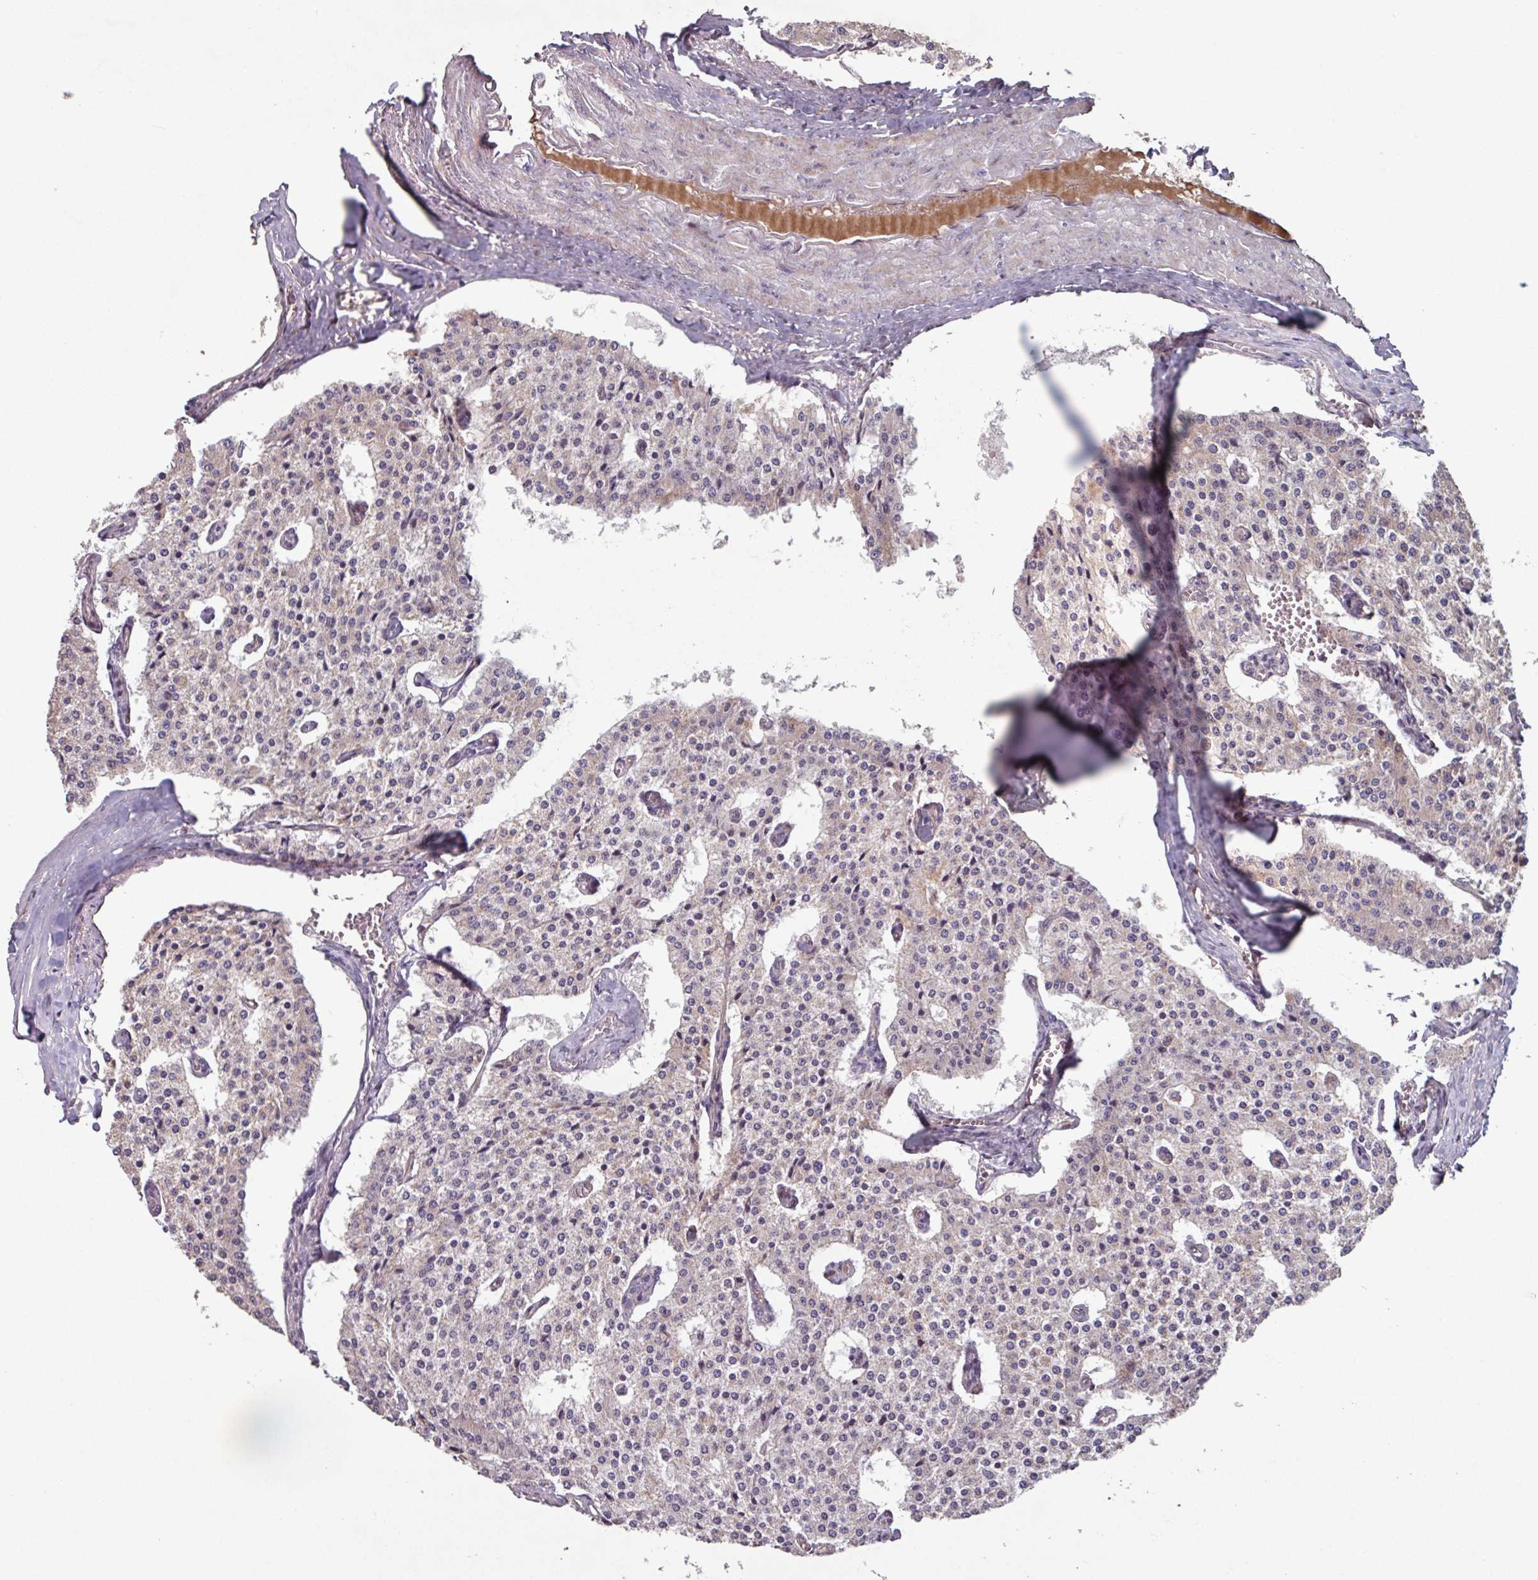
{"staining": {"intensity": "negative", "quantity": "none", "location": "none"}, "tissue": "carcinoid", "cell_type": "Tumor cells", "image_type": "cancer", "snomed": [{"axis": "morphology", "description": "Carcinoid, malignant, NOS"}, {"axis": "topography", "description": "Colon"}], "caption": "This micrograph is of carcinoid stained with immunohistochemistry (IHC) to label a protein in brown with the nuclei are counter-stained blue. There is no expression in tumor cells.", "gene": "TMEM88", "patient": {"sex": "female", "age": 52}}